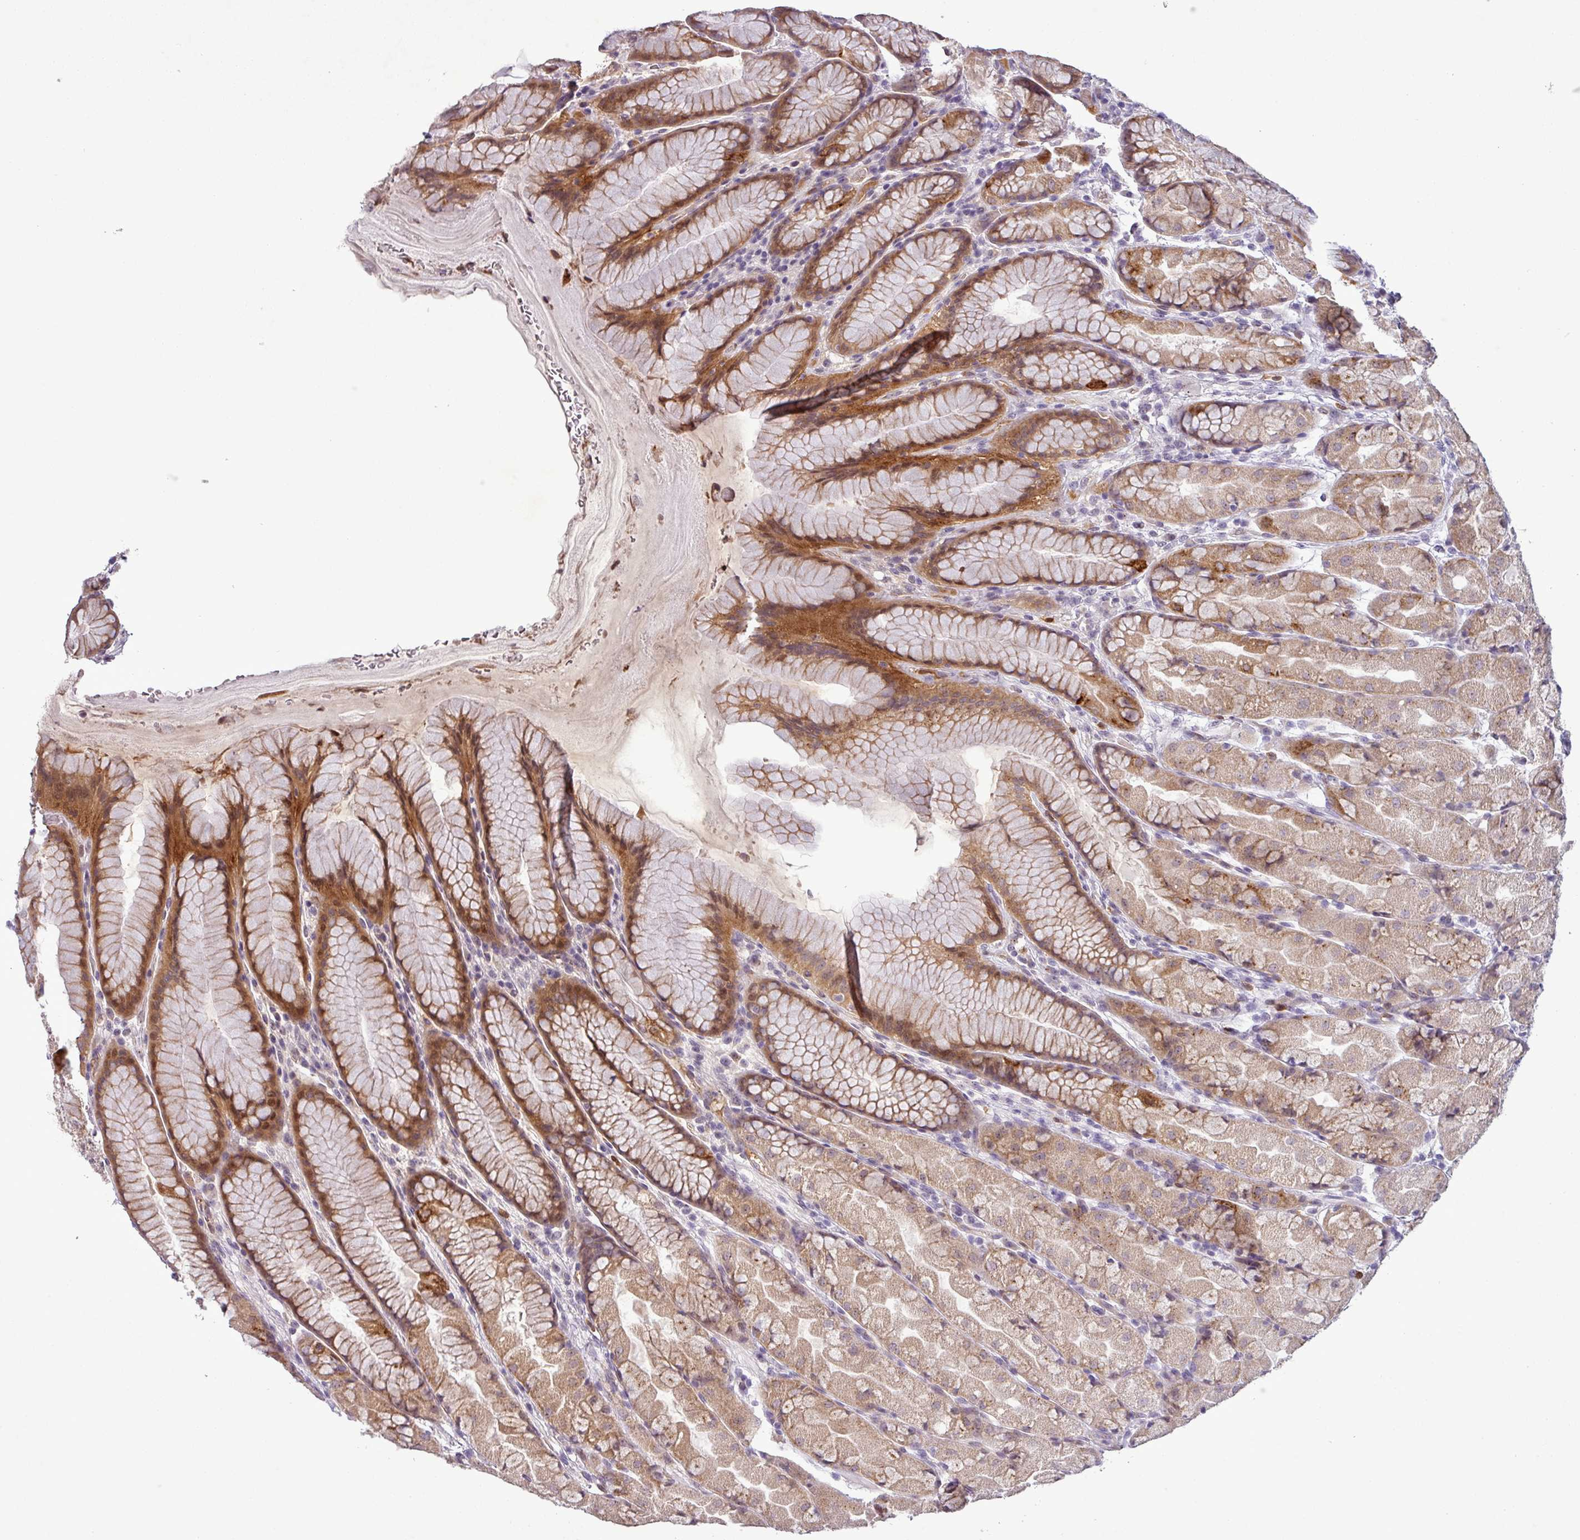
{"staining": {"intensity": "moderate", "quantity": "25%-75%", "location": "cytoplasmic/membranous,nuclear"}, "tissue": "stomach", "cell_type": "Glandular cells", "image_type": "normal", "snomed": [{"axis": "morphology", "description": "Normal tissue, NOS"}, {"axis": "topography", "description": "Stomach"}], "caption": "A histopathology image of human stomach stained for a protein reveals moderate cytoplasmic/membranous,nuclear brown staining in glandular cells.", "gene": "PCDH1", "patient": {"sex": "male", "age": 57}}